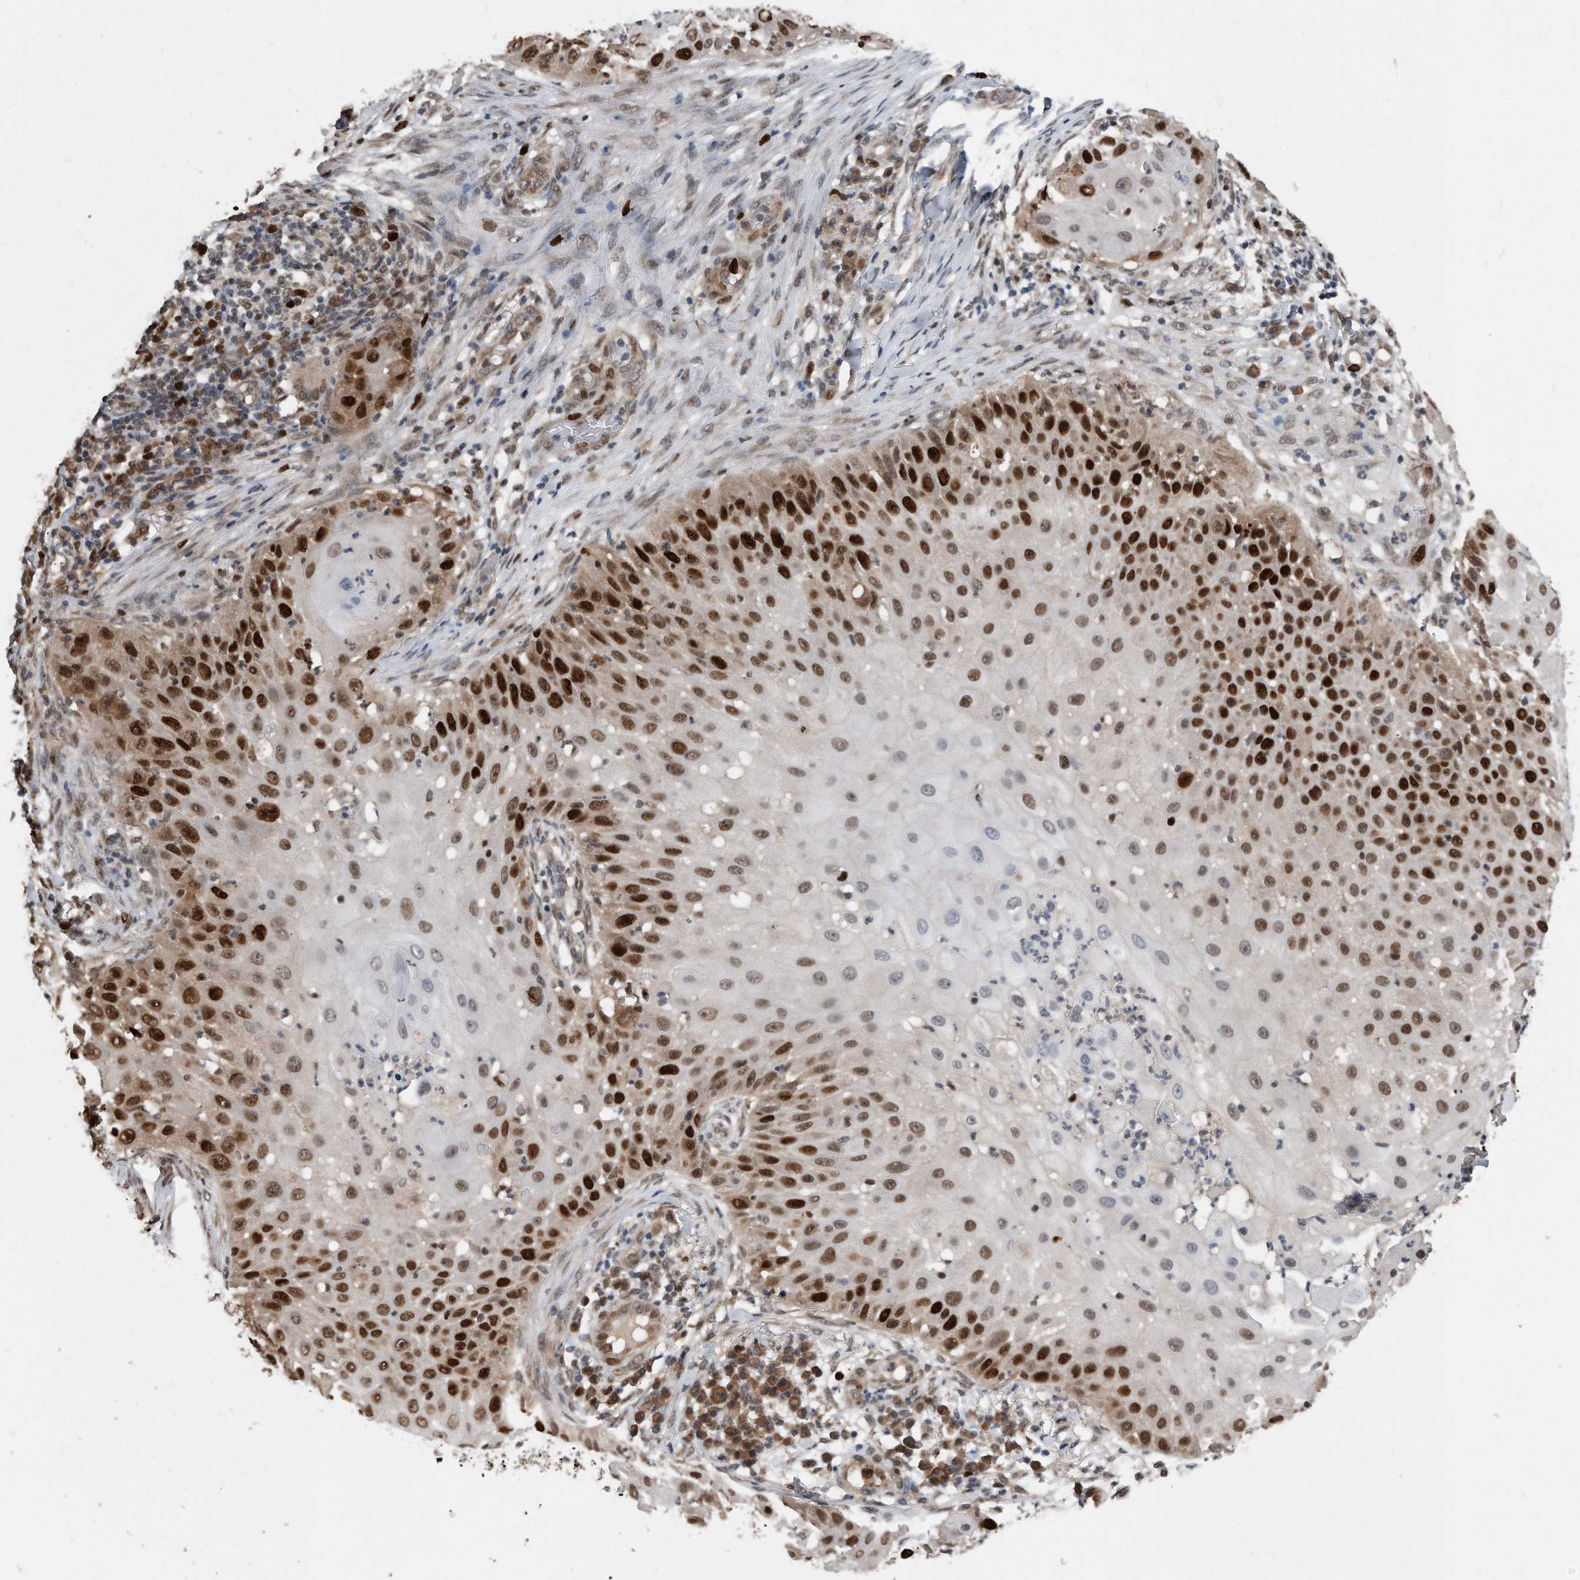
{"staining": {"intensity": "strong", "quantity": ">75%", "location": "nuclear"}, "tissue": "skin cancer", "cell_type": "Tumor cells", "image_type": "cancer", "snomed": [{"axis": "morphology", "description": "Squamous cell carcinoma, NOS"}, {"axis": "topography", "description": "Skin"}], "caption": "Squamous cell carcinoma (skin) stained with a brown dye reveals strong nuclear positive positivity in approximately >75% of tumor cells.", "gene": "PCNA", "patient": {"sex": "female", "age": 44}}